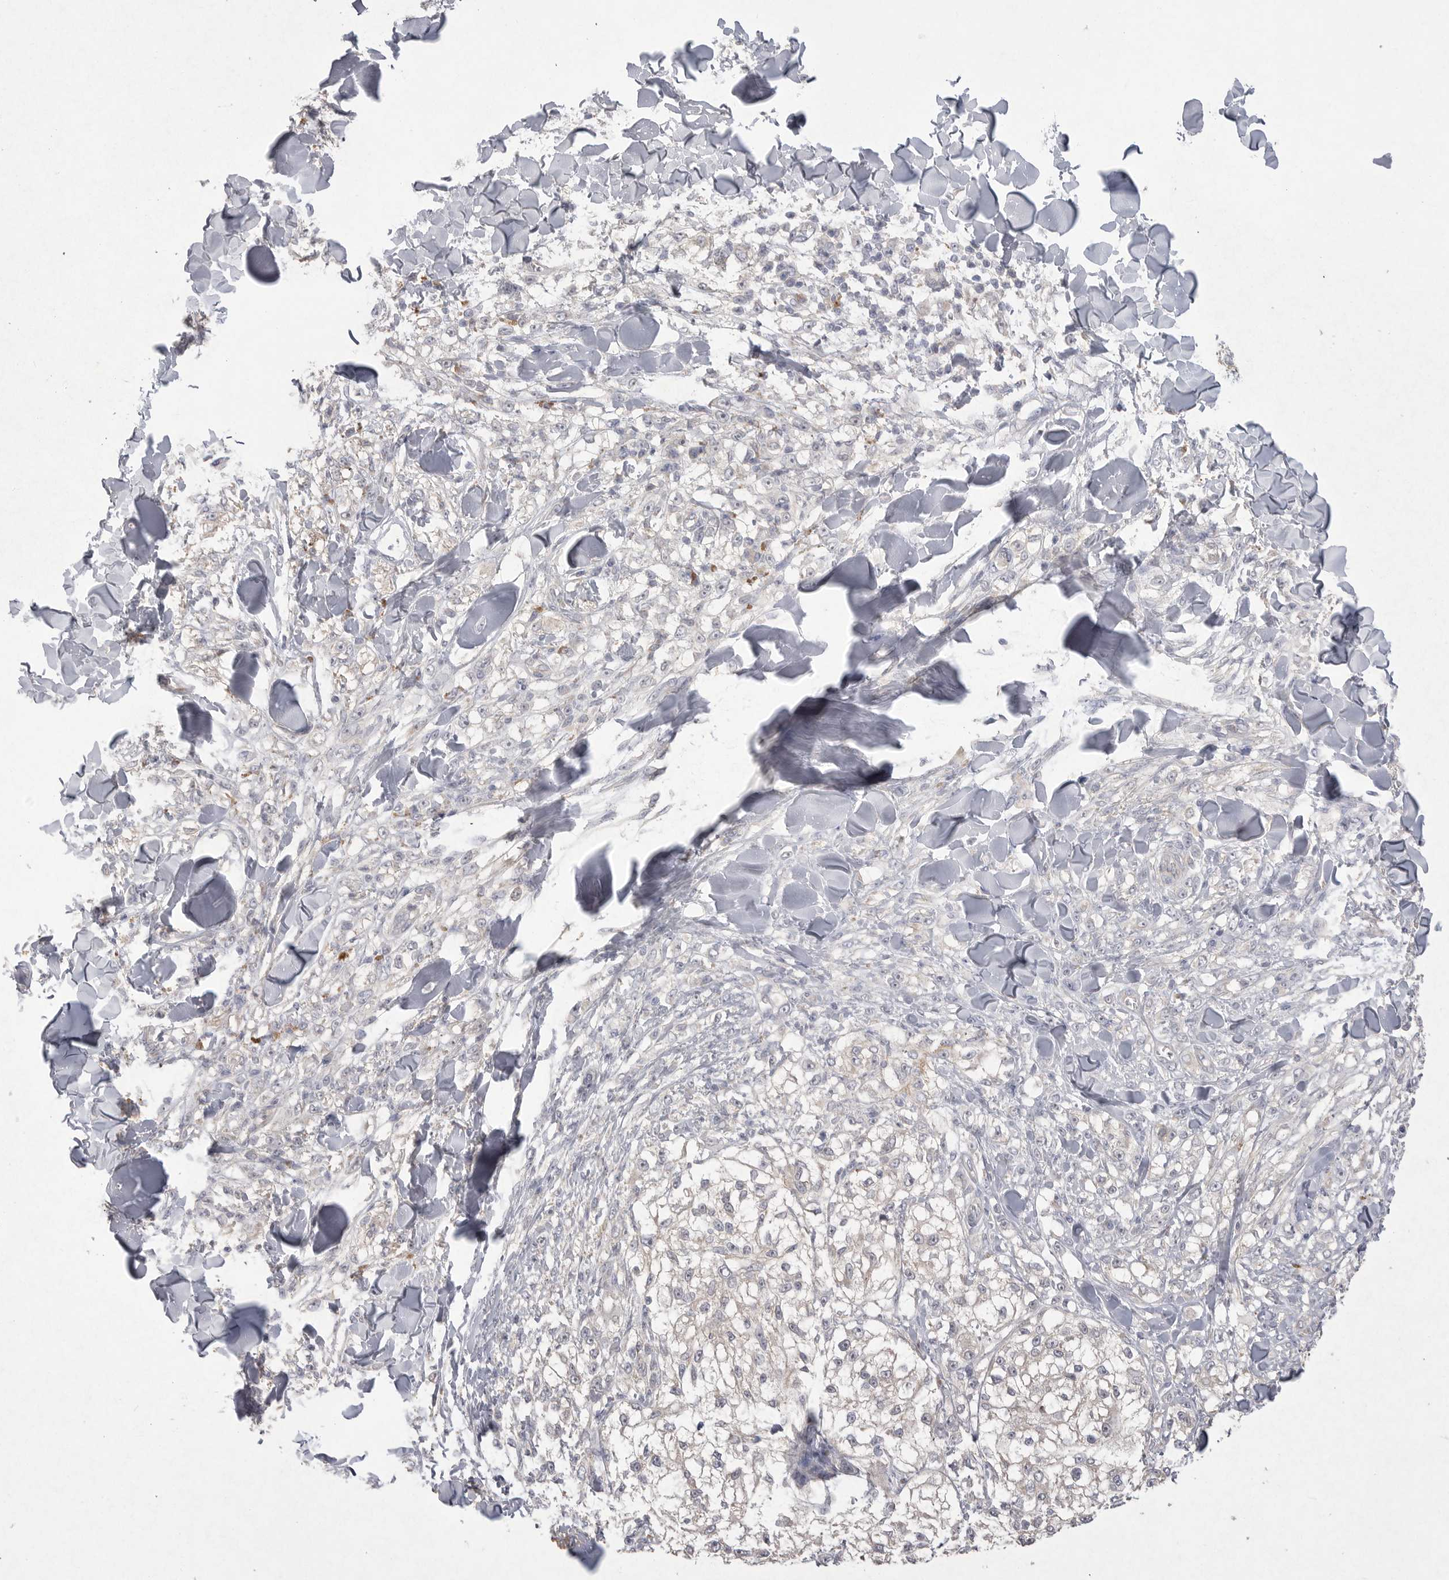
{"staining": {"intensity": "negative", "quantity": "none", "location": "none"}, "tissue": "melanoma", "cell_type": "Tumor cells", "image_type": "cancer", "snomed": [{"axis": "morphology", "description": "Malignant melanoma, NOS"}, {"axis": "topography", "description": "Skin of head"}], "caption": "Tumor cells show no significant positivity in melanoma. (DAB immunohistochemistry (IHC) with hematoxylin counter stain).", "gene": "VANGL2", "patient": {"sex": "male", "age": 83}}